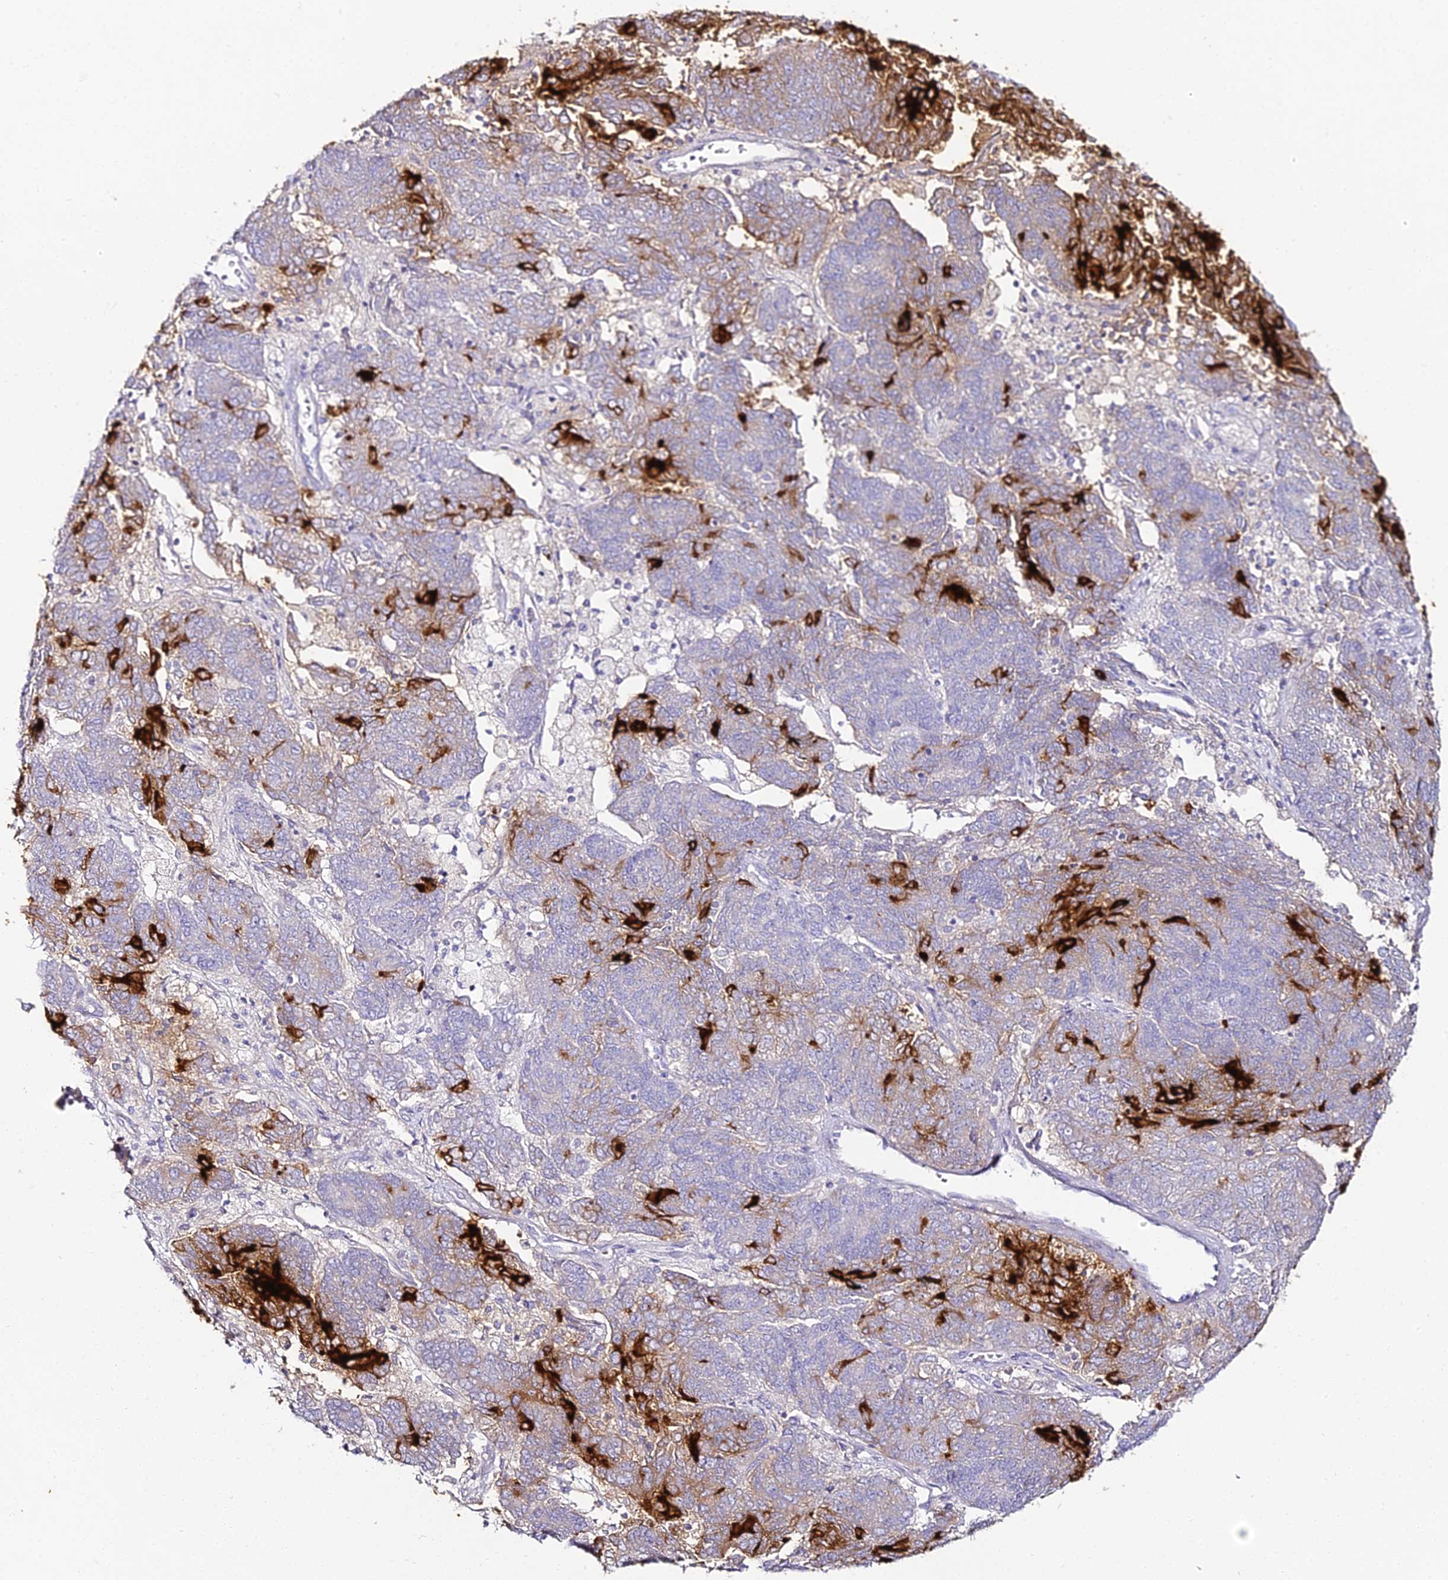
{"staining": {"intensity": "strong", "quantity": "25%-75%", "location": "cytoplasmic/membranous"}, "tissue": "endometrial cancer", "cell_type": "Tumor cells", "image_type": "cancer", "snomed": [{"axis": "morphology", "description": "Adenocarcinoma, NOS"}, {"axis": "topography", "description": "Endometrium"}], "caption": "Immunohistochemistry photomicrograph of neoplastic tissue: human adenocarcinoma (endometrial) stained using immunohistochemistry displays high levels of strong protein expression localized specifically in the cytoplasmic/membranous of tumor cells, appearing as a cytoplasmic/membranous brown color.", "gene": "ALPG", "patient": {"sex": "female", "age": 80}}